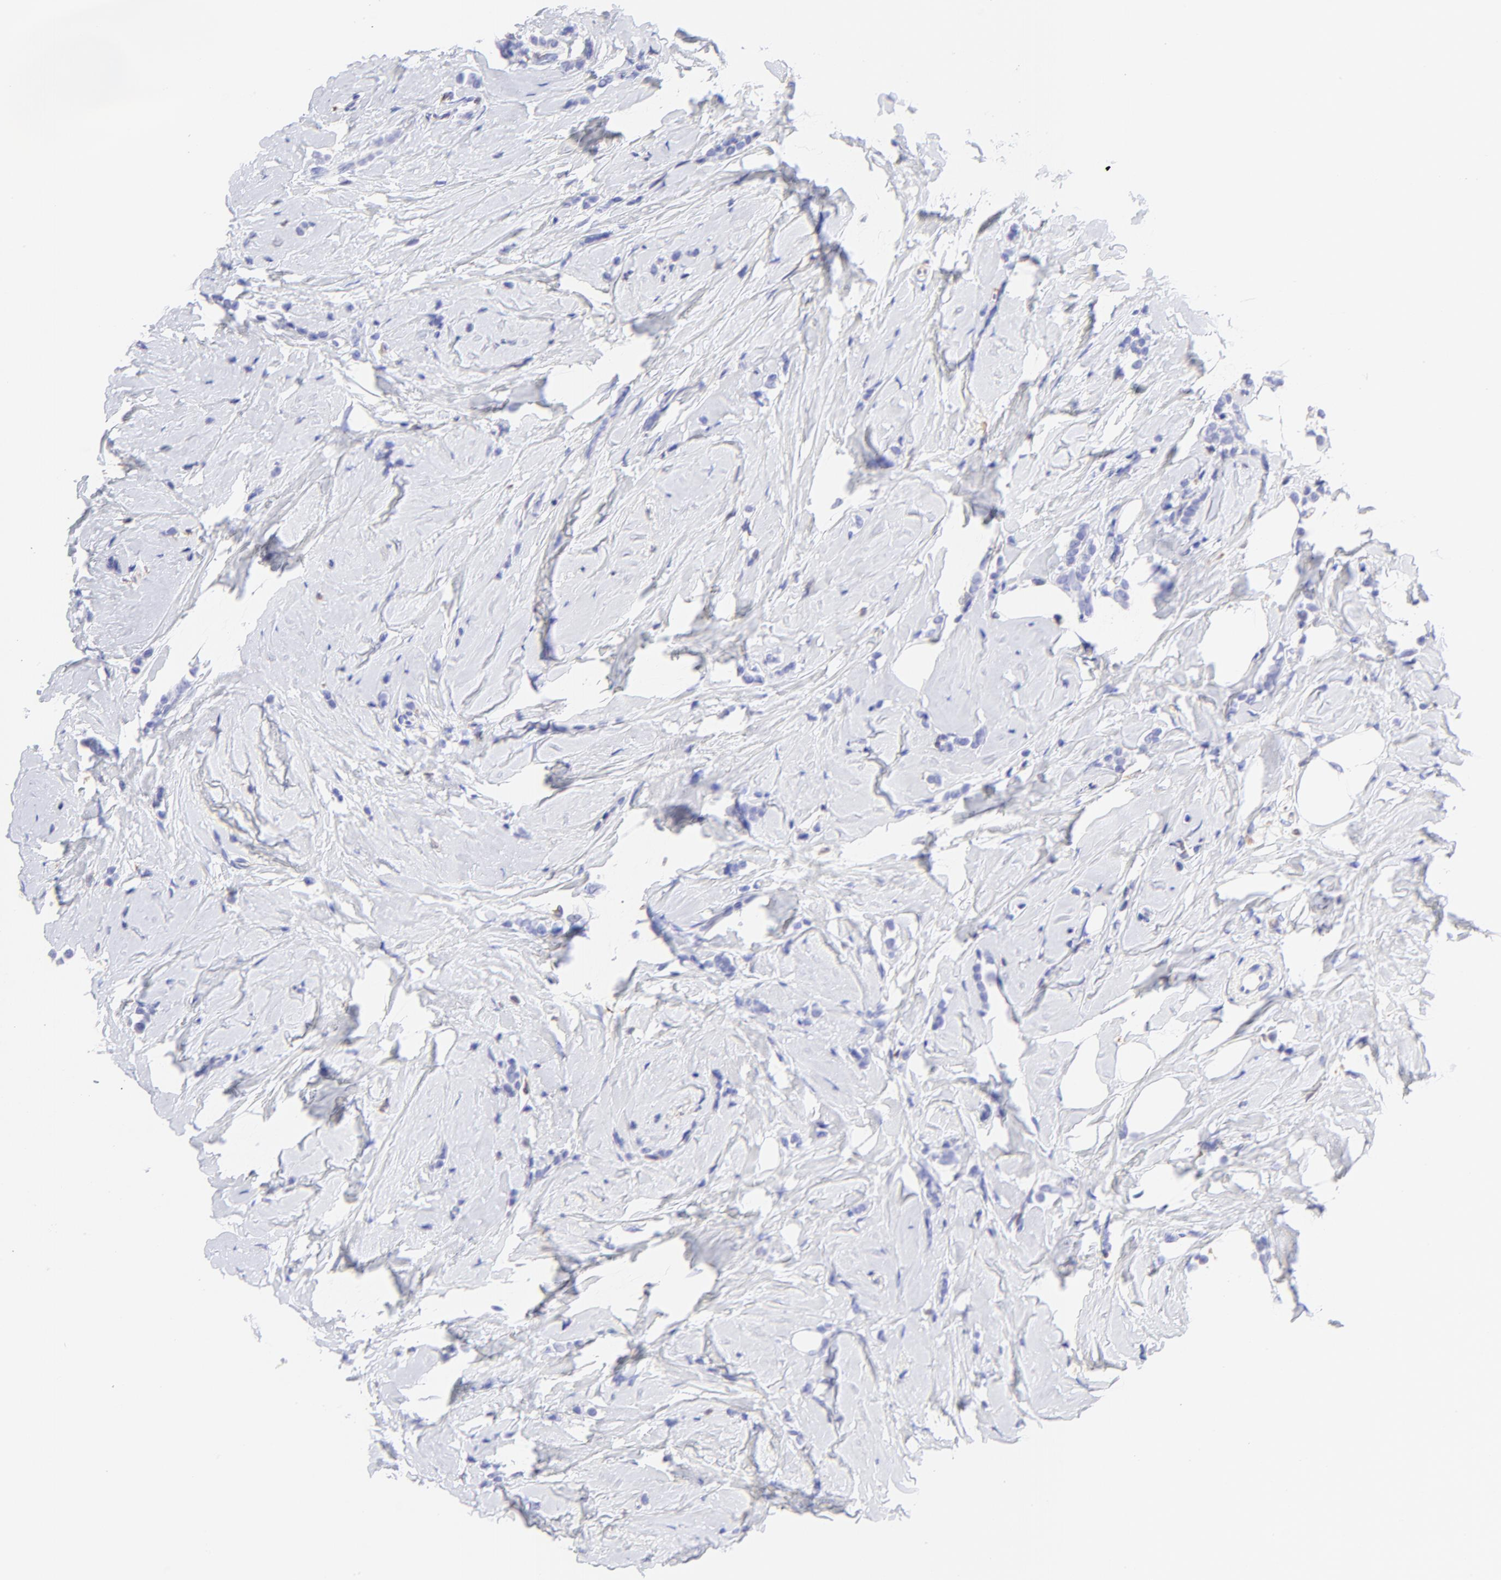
{"staining": {"intensity": "negative", "quantity": "none", "location": "none"}, "tissue": "breast cancer", "cell_type": "Tumor cells", "image_type": "cancer", "snomed": [{"axis": "morphology", "description": "Lobular carcinoma"}, {"axis": "topography", "description": "Breast"}], "caption": "Tumor cells are negative for brown protein staining in breast cancer (lobular carcinoma).", "gene": "IRAG2", "patient": {"sex": "female", "age": 64}}